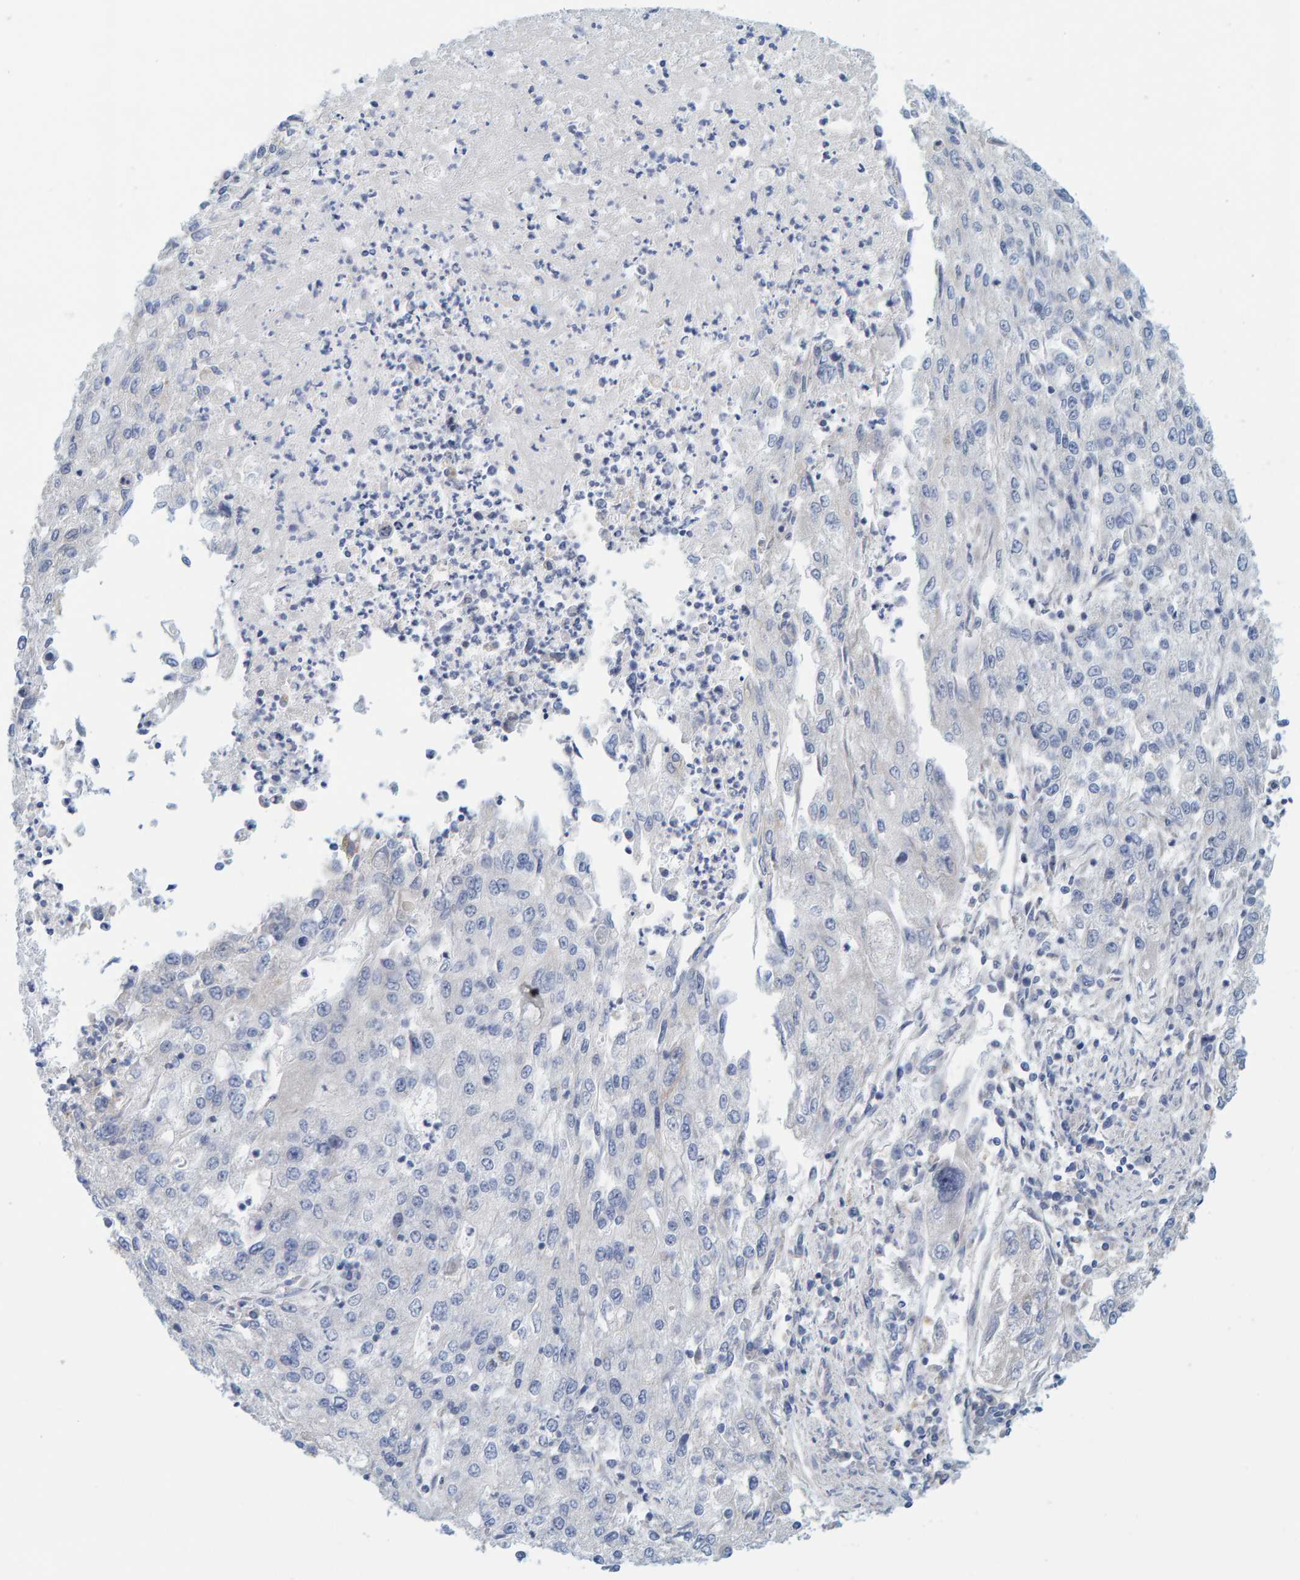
{"staining": {"intensity": "negative", "quantity": "none", "location": "none"}, "tissue": "endometrial cancer", "cell_type": "Tumor cells", "image_type": "cancer", "snomed": [{"axis": "morphology", "description": "Adenocarcinoma, NOS"}, {"axis": "topography", "description": "Endometrium"}], "caption": "Tumor cells are negative for protein expression in human endometrial cancer.", "gene": "ZC3H3", "patient": {"sex": "female", "age": 49}}